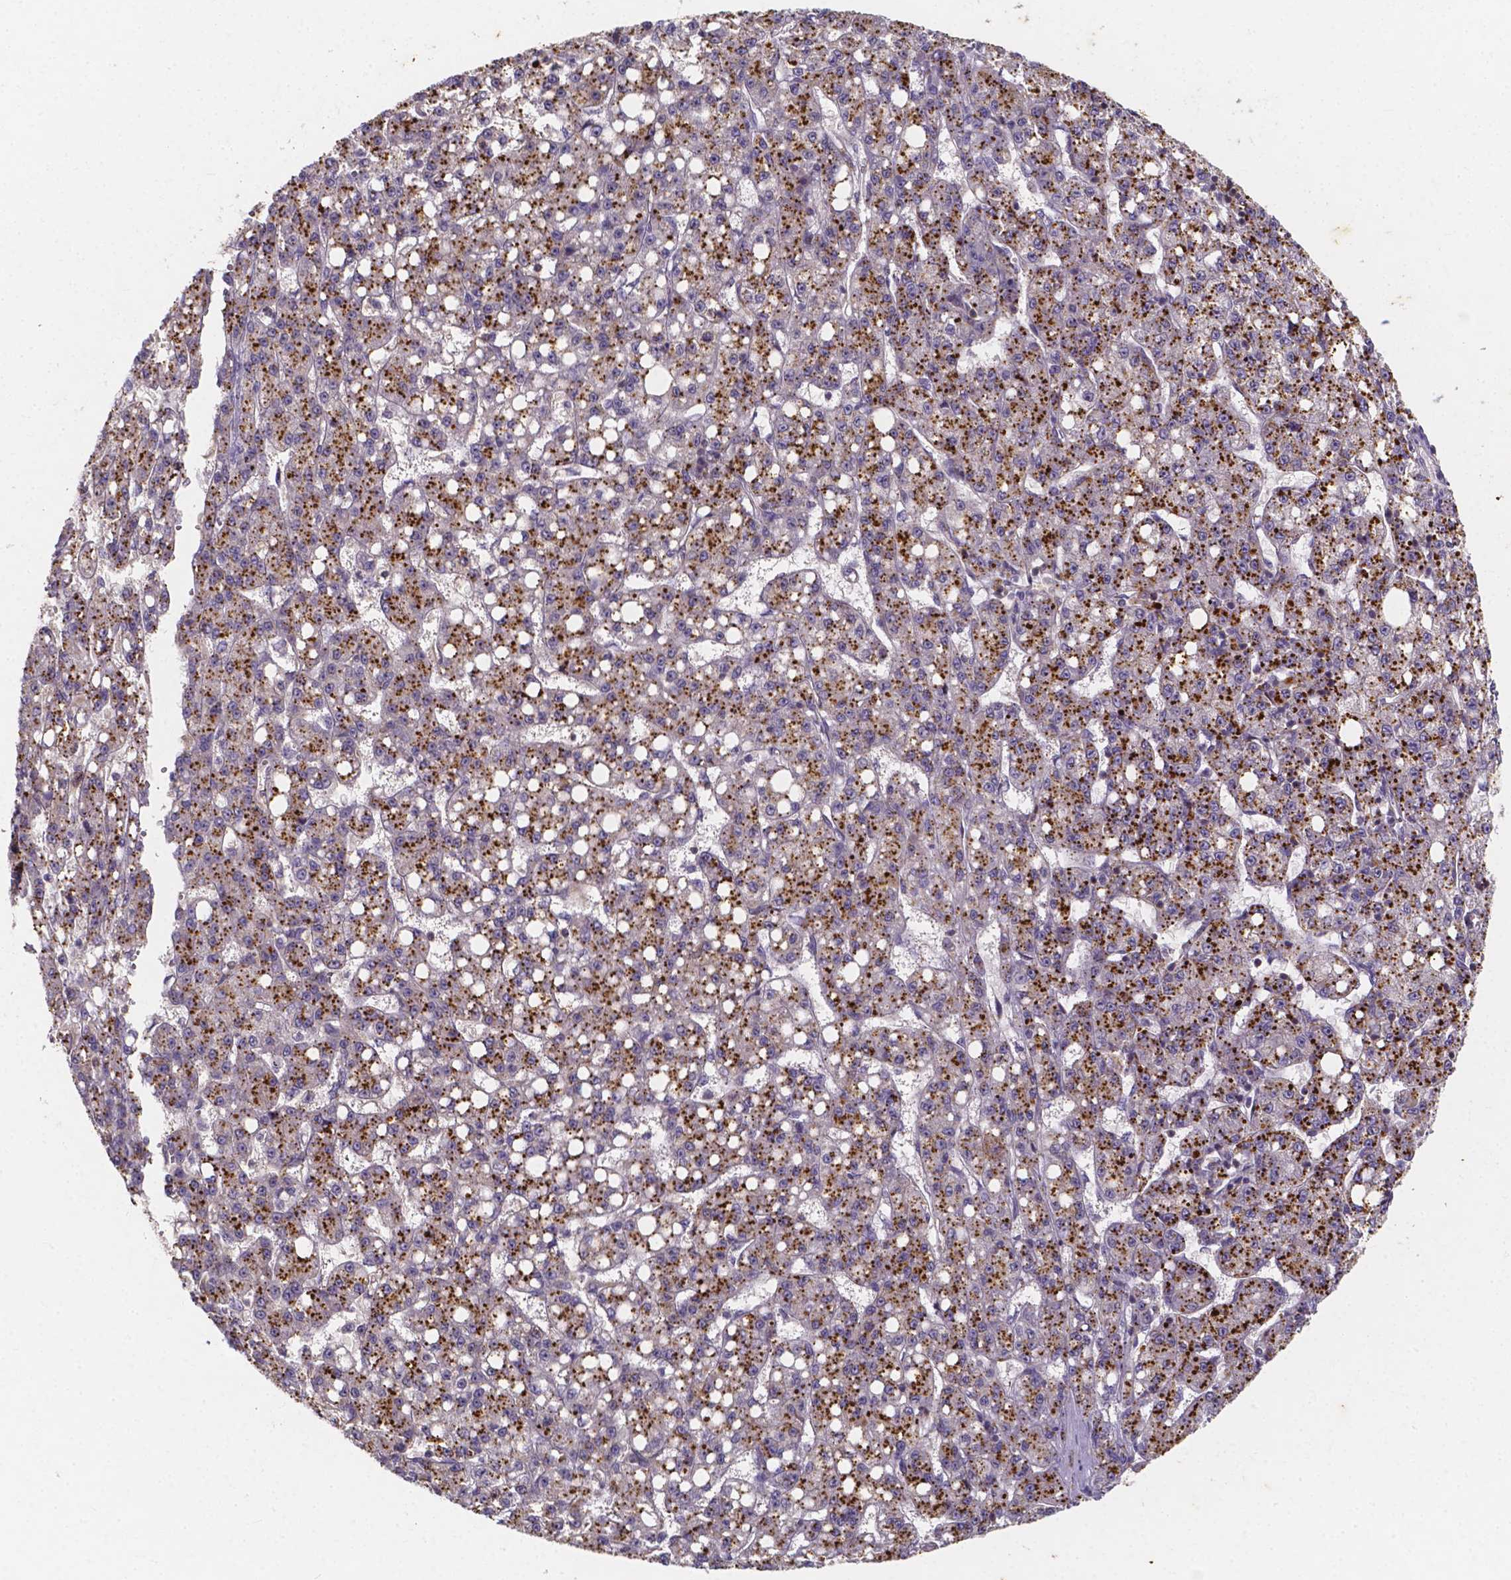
{"staining": {"intensity": "strong", "quantity": ">75%", "location": "cytoplasmic/membranous"}, "tissue": "liver cancer", "cell_type": "Tumor cells", "image_type": "cancer", "snomed": [{"axis": "morphology", "description": "Carcinoma, Hepatocellular, NOS"}, {"axis": "topography", "description": "Liver"}], "caption": "Immunohistochemistry image of neoplastic tissue: human liver cancer stained using immunohistochemistry reveals high levels of strong protein expression localized specifically in the cytoplasmic/membranous of tumor cells, appearing as a cytoplasmic/membranous brown color.", "gene": "THEMIS", "patient": {"sex": "female", "age": 65}}